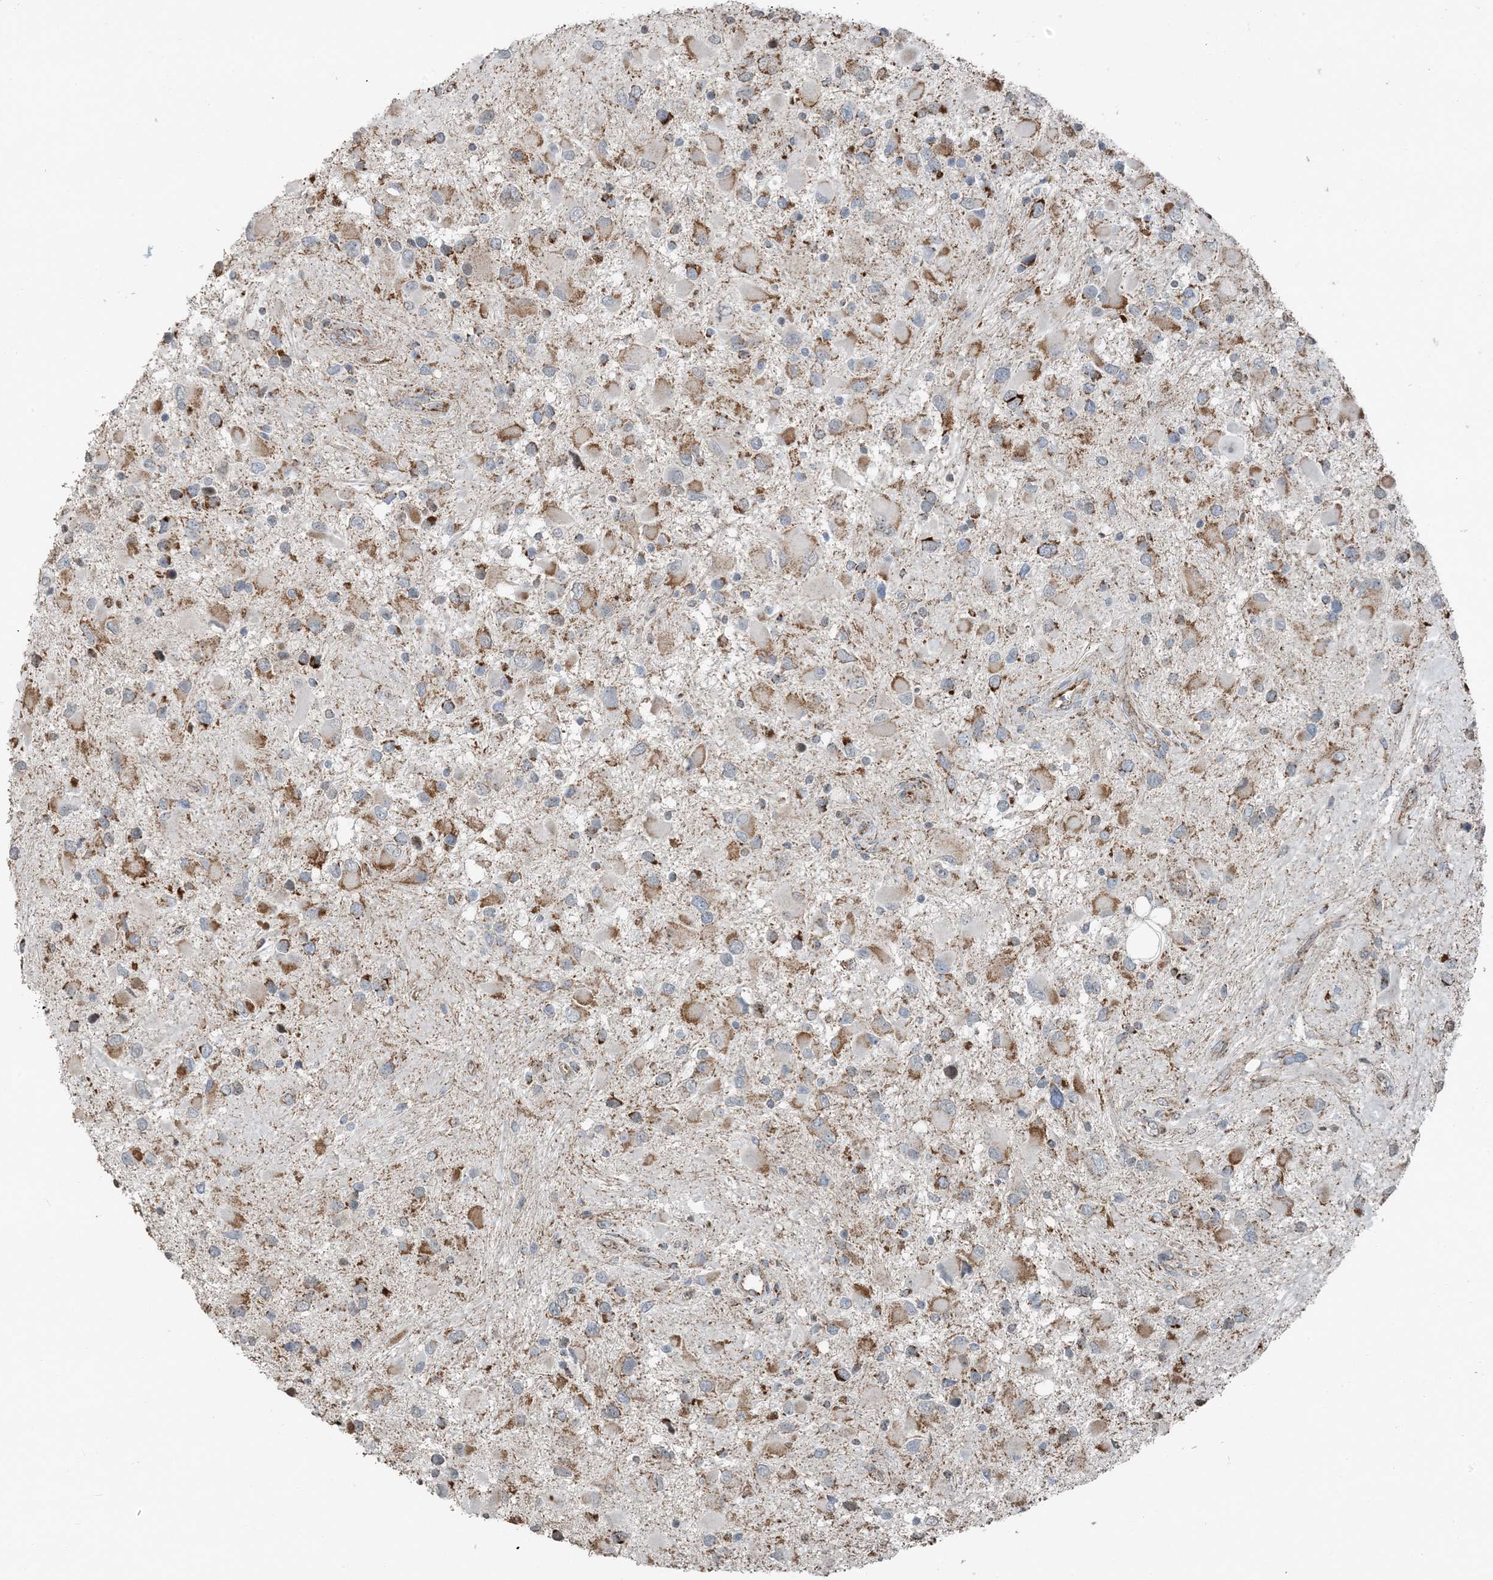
{"staining": {"intensity": "moderate", "quantity": ">75%", "location": "cytoplasmic/membranous"}, "tissue": "glioma", "cell_type": "Tumor cells", "image_type": "cancer", "snomed": [{"axis": "morphology", "description": "Glioma, malignant, High grade"}, {"axis": "topography", "description": "Brain"}], "caption": "High-grade glioma (malignant) stained for a protein (brown) shows moderate cytoplasmic/membranous positive positivity in approximately >75% of tumor cells.", "gene": "PILRB", "patient": {"sex": "male", "age": 53}}